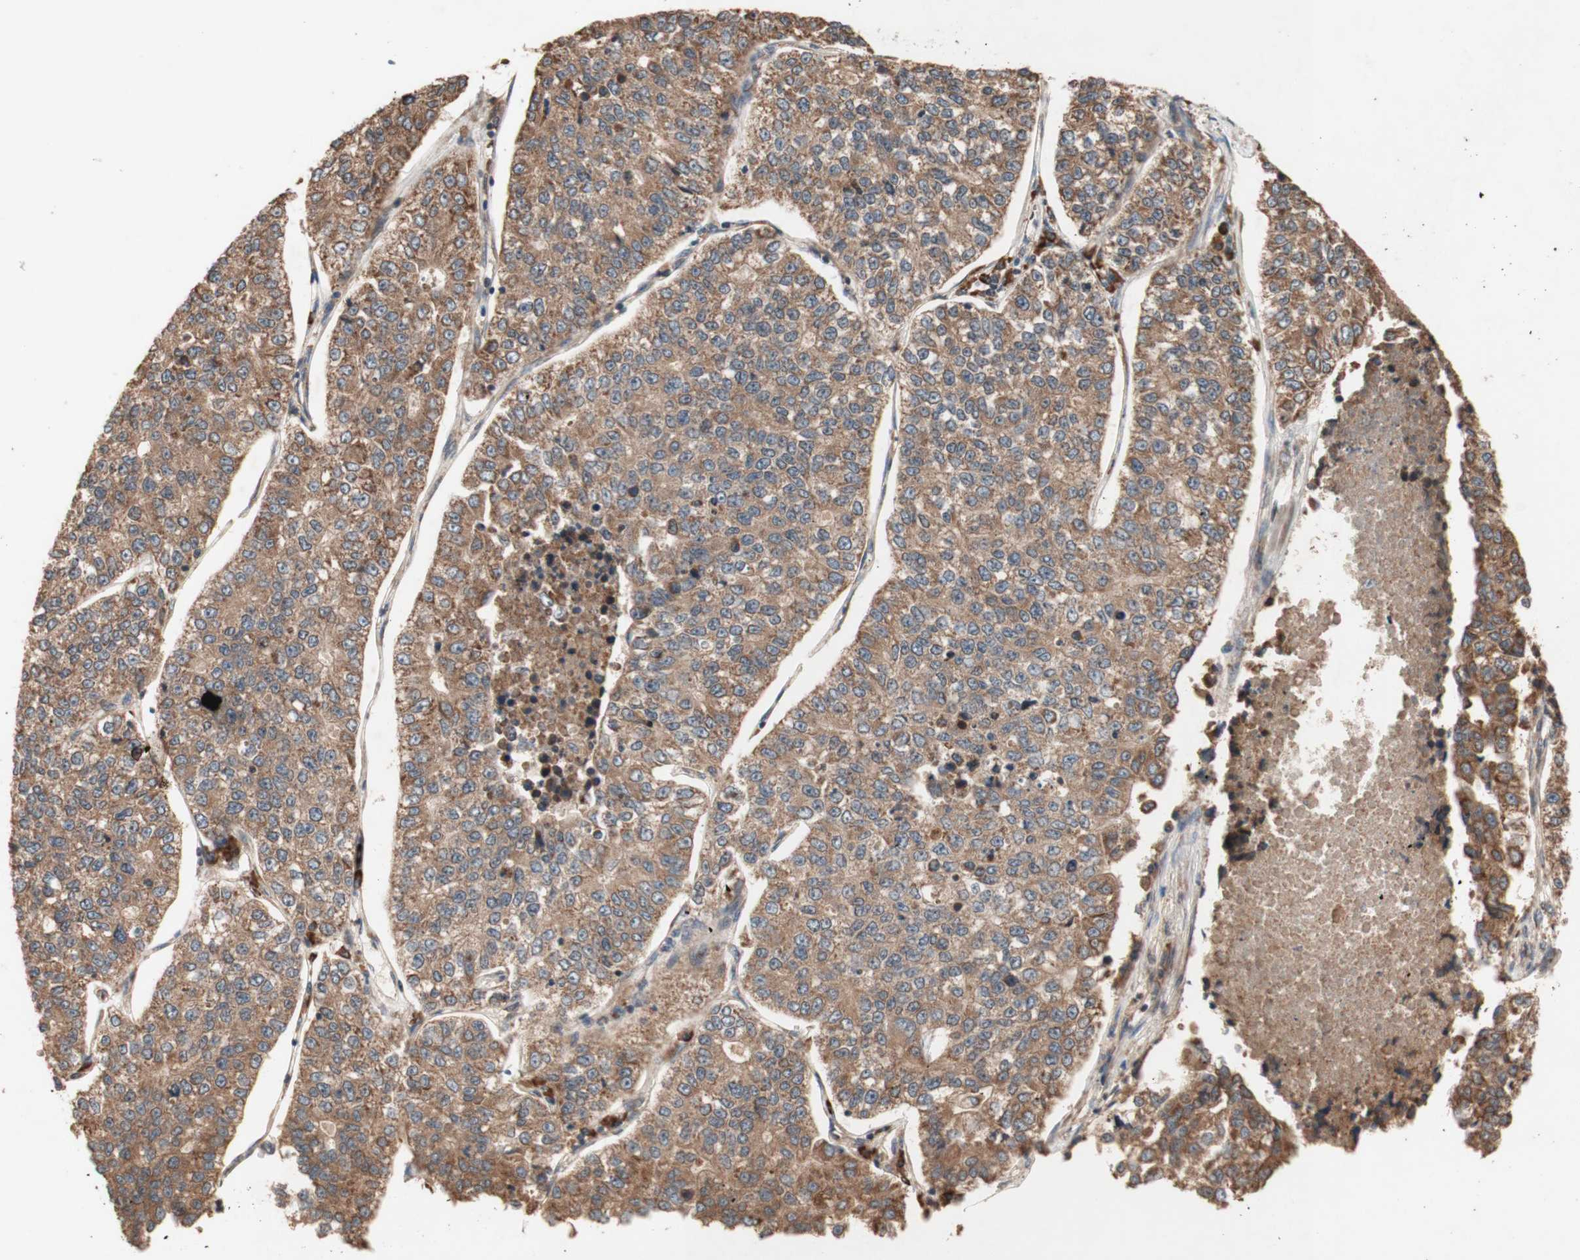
{"staining": {"intensity": "moderate", "quantity": ">75%", "location": "cytoplasmic/membranous"}, "tissue": "lung cancer", "cell_type": "Tumor cells", "image_type": "cancer", "snomed": [{"axis": "morphology", "description": "Adenocarcinoma, NOS"}, {"axis": "topography", "description": "Lung"}], "caption": "Approximately >75% of tumor cells in lung adenocarcinoma exhibit moderate cytoplasmic/membranous protein expression as visualized by brown immunohistochemical staining.", "gene": "DDOST", "patient": {"sex": "male", "age": 49}}